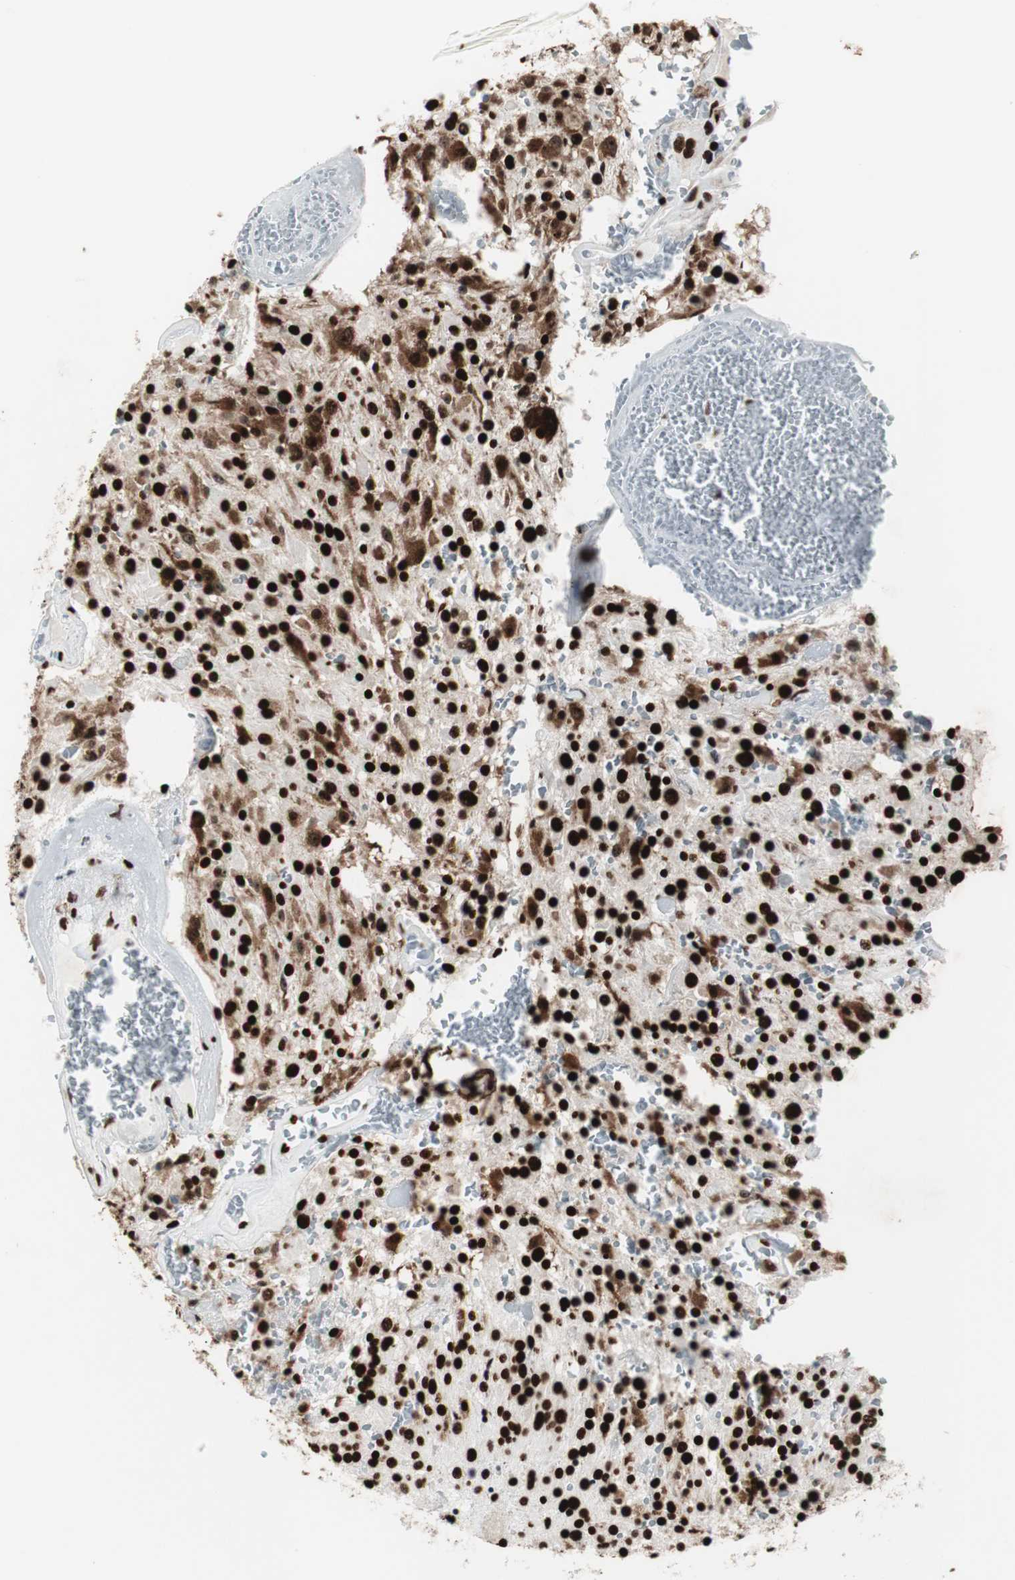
{"staining": {"intensity": "strong", "quantity": ">75%", "location": "cytoplasmic/membranous,nuclear"}, "tissue": "glioma", "cell_type": "Tumor cells", "image_type": "cancer", "snomed": [{"axis": "morphology", "description": "Glioma, malignant, Low grade"}, {"axis": "topography", "description": "Brain"}], "caption": "Human malignant glioma (low-grade) stained for a protein (brown) shows strong cytoplasmic/membranous and nuclear positive positivity in approximately >75% of tumor cells.", "gene": "NCL", "patient": {"sex": "male", "age": 58}}